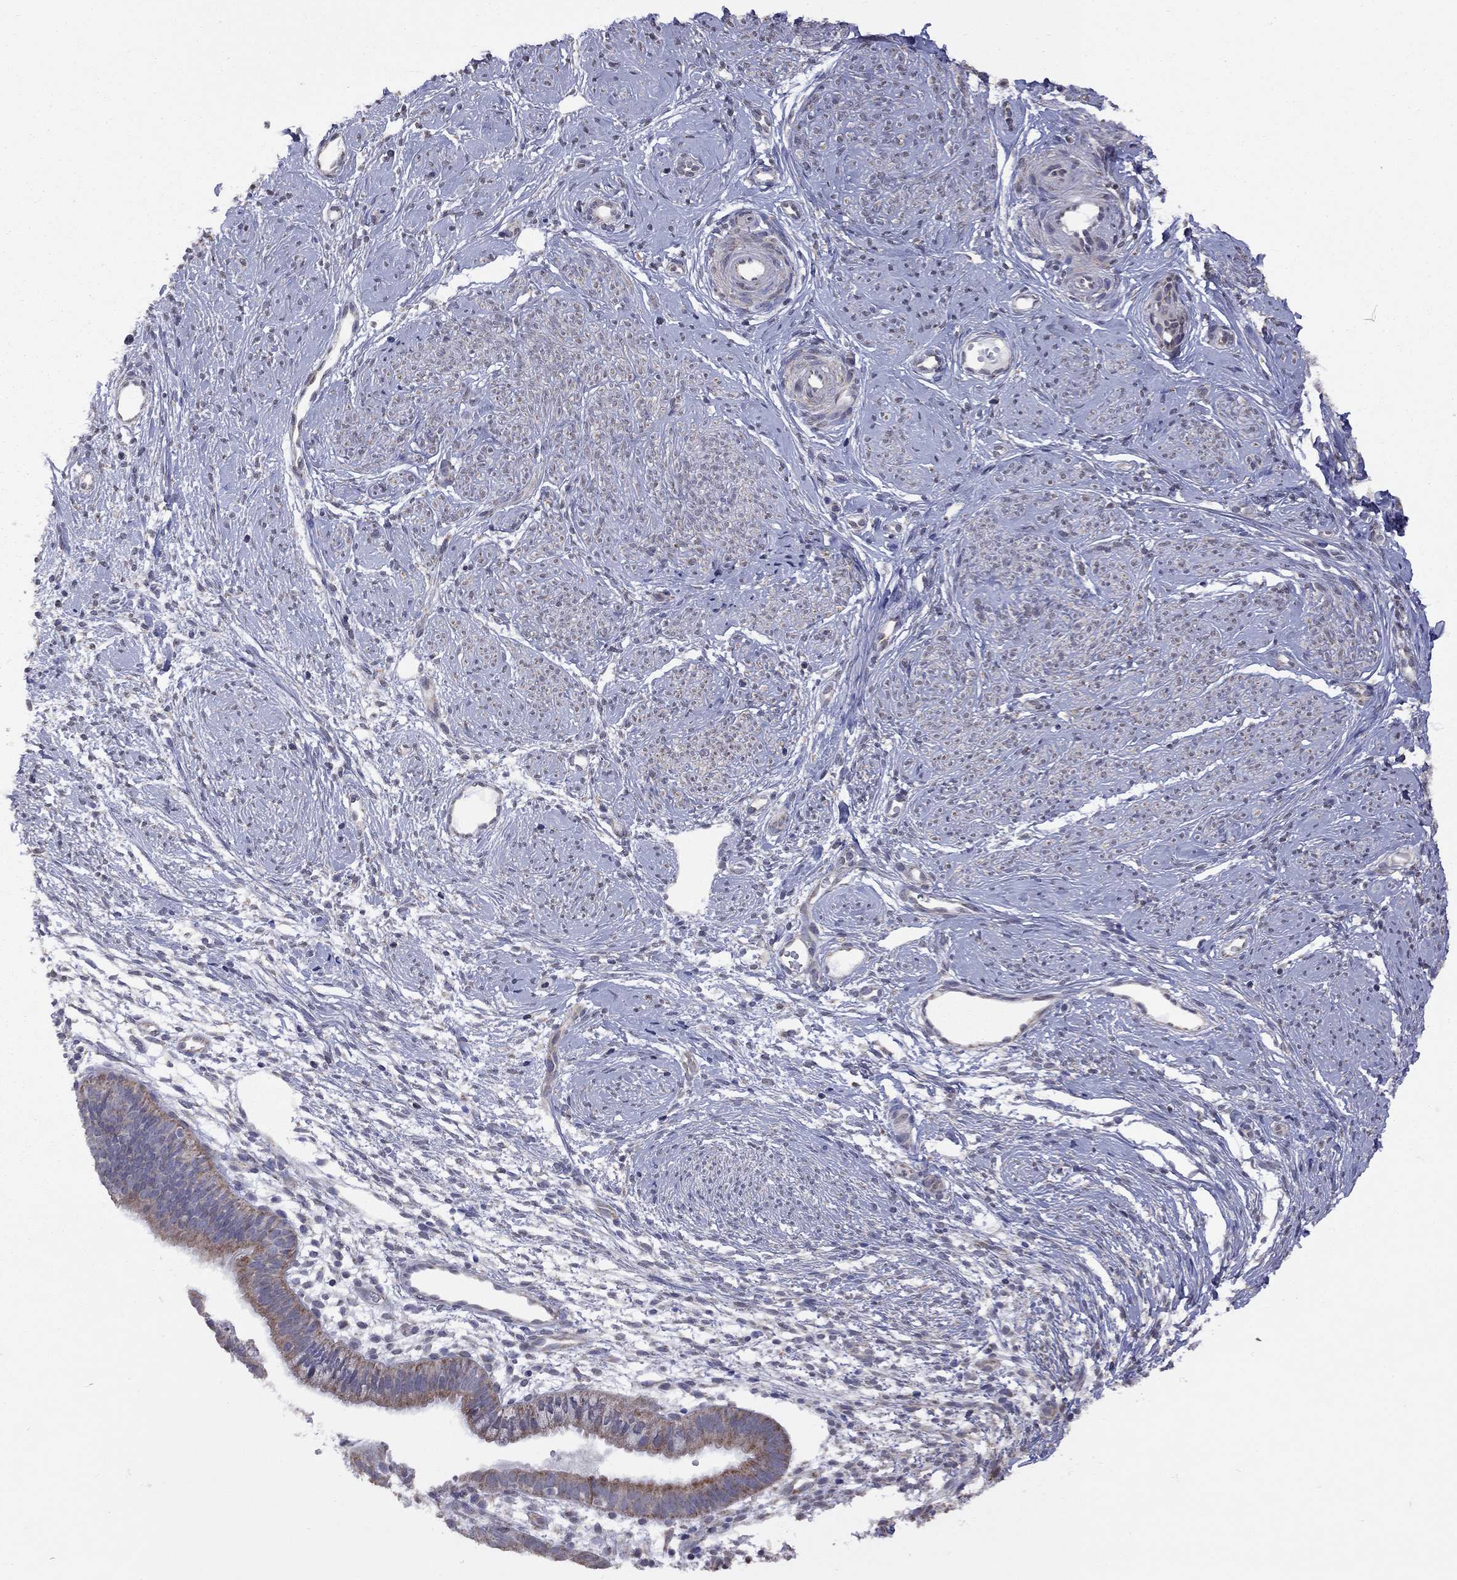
{"staining": {"intensity": "weak", "quantity": ">75%", "location": "cytoplasmic/membranous"}, "tissue": "smooth muscle", "cell_type": "Smooth muscle cells", "image_type": "normal", "snomed": [{"axis": "morphology", "description": "Normal tissue, NOS"}, {"axis": "topography", "description": "Smooth muscle"}], "caption": "Immunohistochemical staining of benign human smooth muscle shows low levels of weak cytoplasmic/membranous staining in about >75% of smooth muscle cells. (Brightfield microscopy of DAB IHC at high magnification).", "gene": "NDUFB1", "patient": {"sex": "female", "age": 48}}